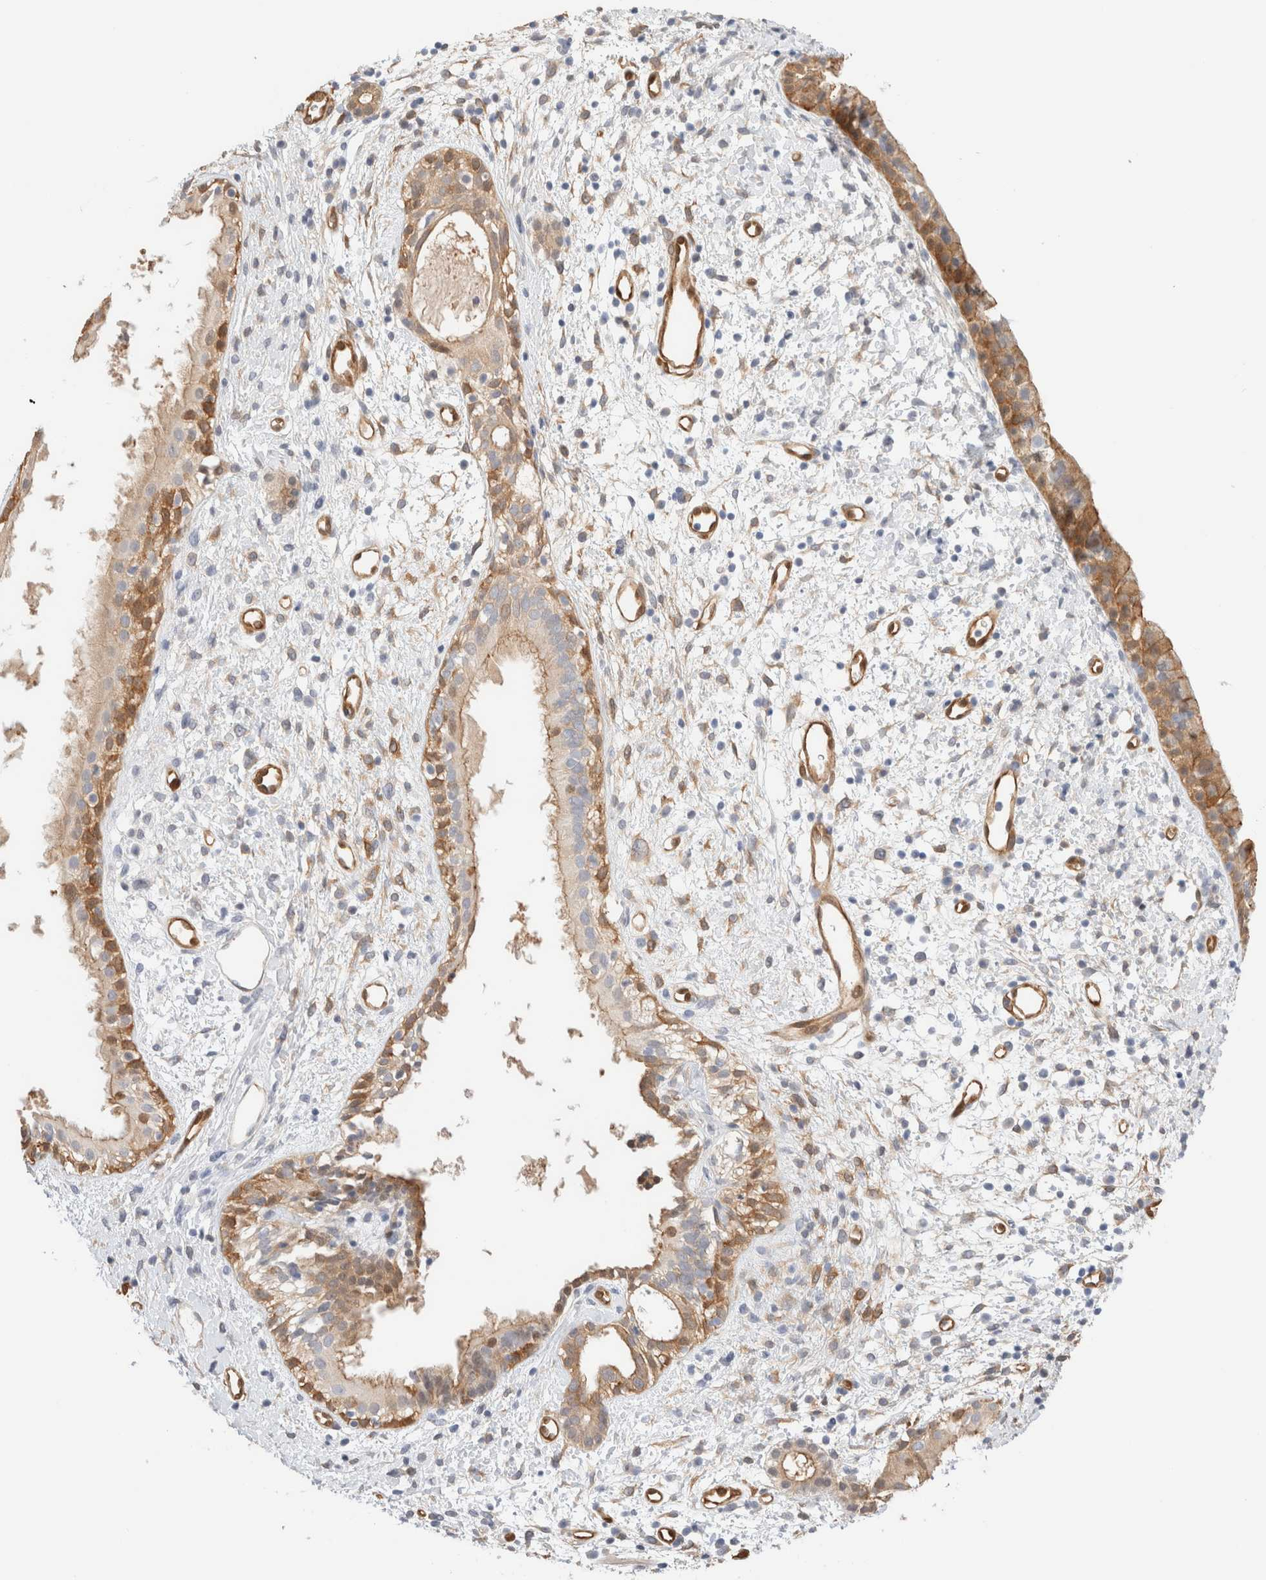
{"staining": {"intensity": "moderate", "quantity": ">75%", "location": "cytoplasmic/membranous"}, "tissue": "nasopharynx", "cell_type": "Respiratory epithelial cells", "image_type": "normal", "snomed": [{"axis": "morphology", "description": "Normal tissue, NOS"}, {"axis": "topography", "description": "Nasopharynx"}], "caption": "Respiratory epithelial cells exhibit medium levels of moderate cytoplasmic/membranous expression in approximately >75% of cells in normal human nasopharynx. (DAB IHC with brightfield microscopy, high magnification).", "gene": "LMCD1", "patient": {"sex": "male", "age": 22}}